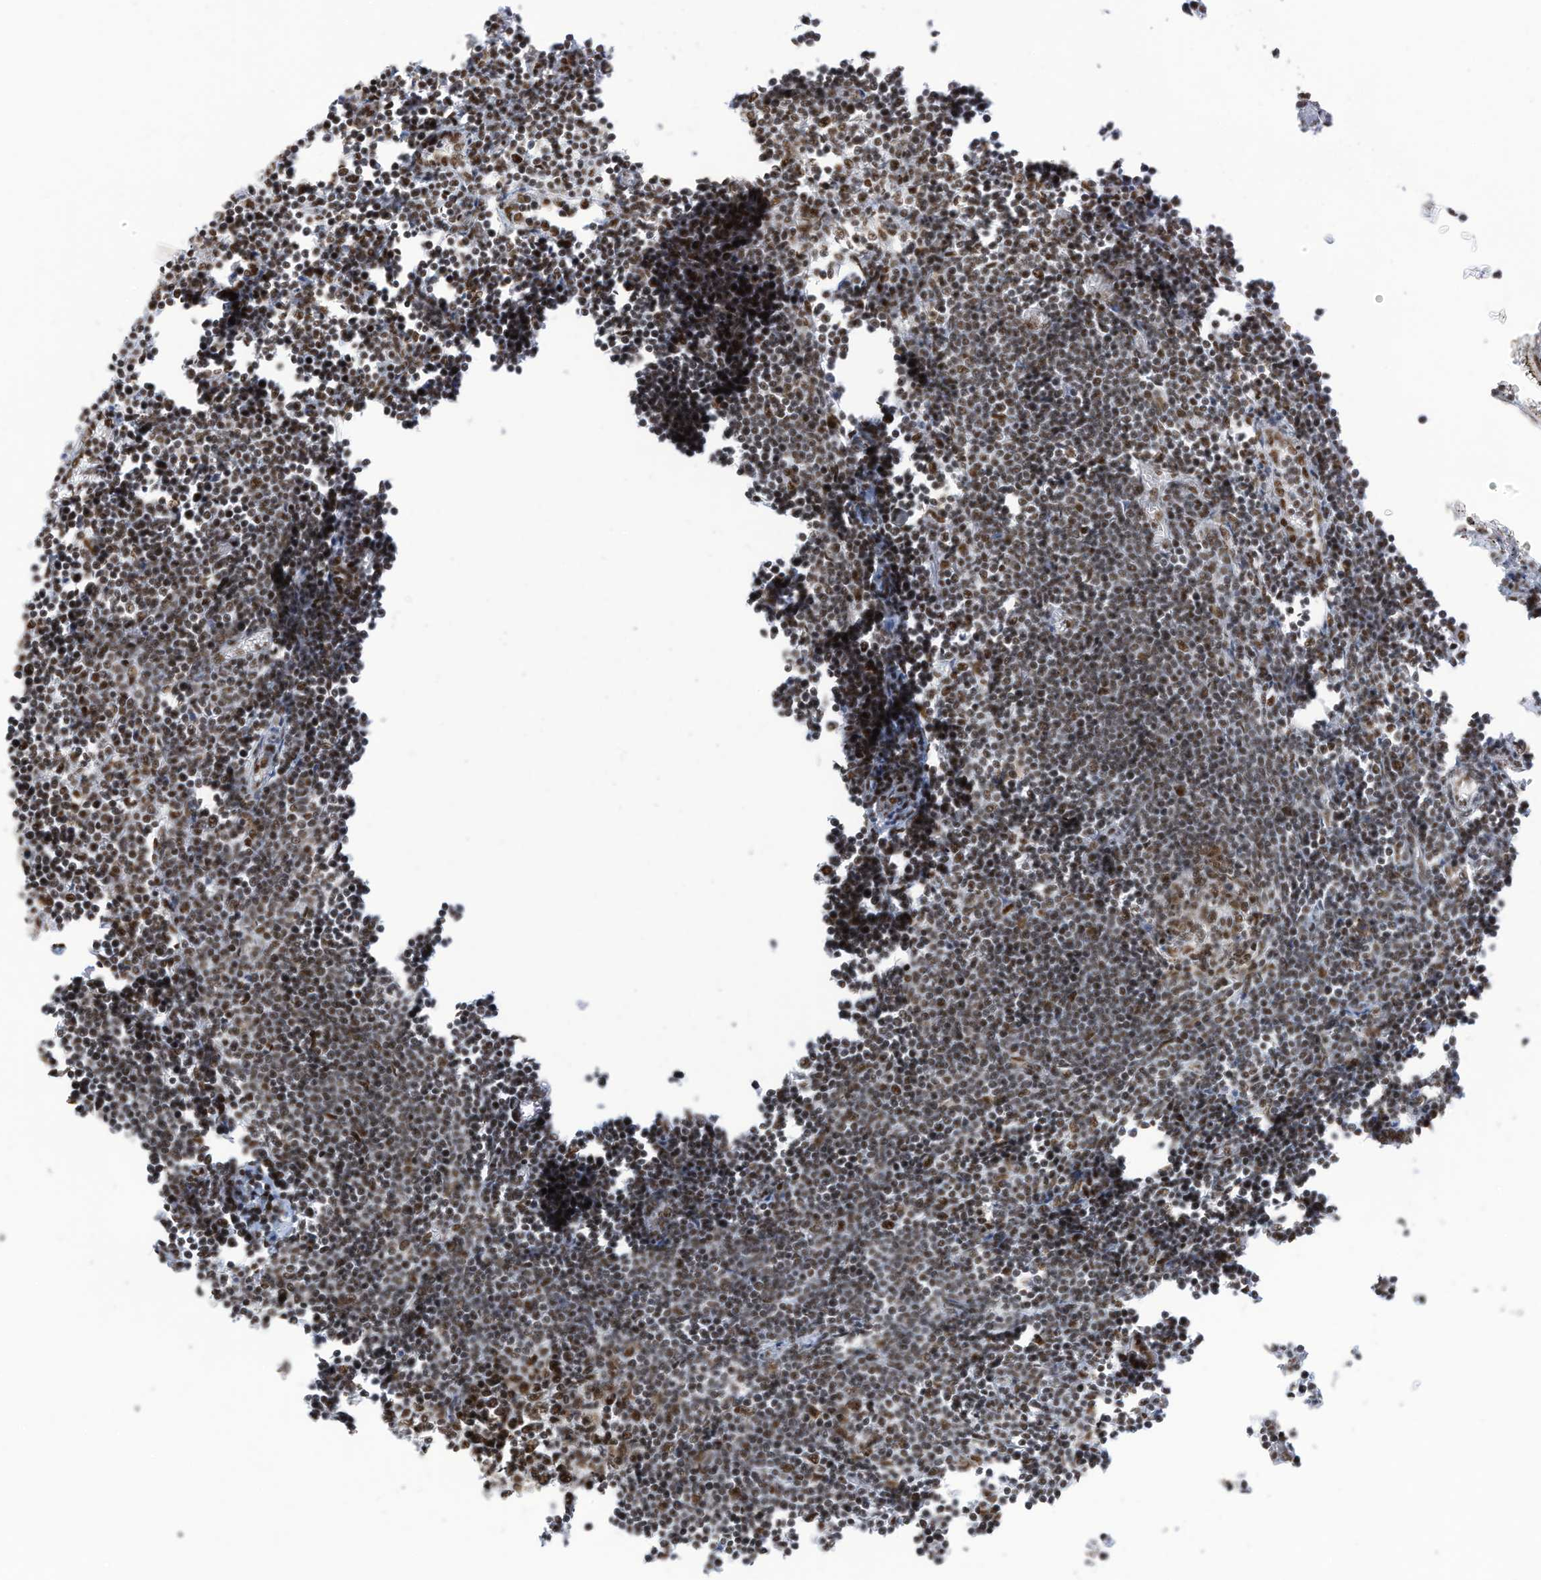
{"staining": {"intensity": "strong", "quantity": ">75%", "location": "nuclear"}, "tissue": "lymph node", "cell_type": "Germinal center cells", "image_type": "normal", "snomed": [{"axis": "morphology", "description": "Normal tissue, NOS"}, {"axis": "morphology", "description": "Malignant melanoma, Metastatic site"}, {"axis": "topography", "description": "Lymph node"}], "caption": "Brown immunohistochemical staining in unremarkable lymph node shows strong nuclear staining in about >75% of germinal center cells. The staining was performed using DAB (3,3'-diaminobenzidine) to visualize the protein expression in brown, while the nuclei were stained in blue with hematoxylin (Magnification: 20x).", "gene": "SF3A3", "patient": {"sex": "male", "age": 41}}